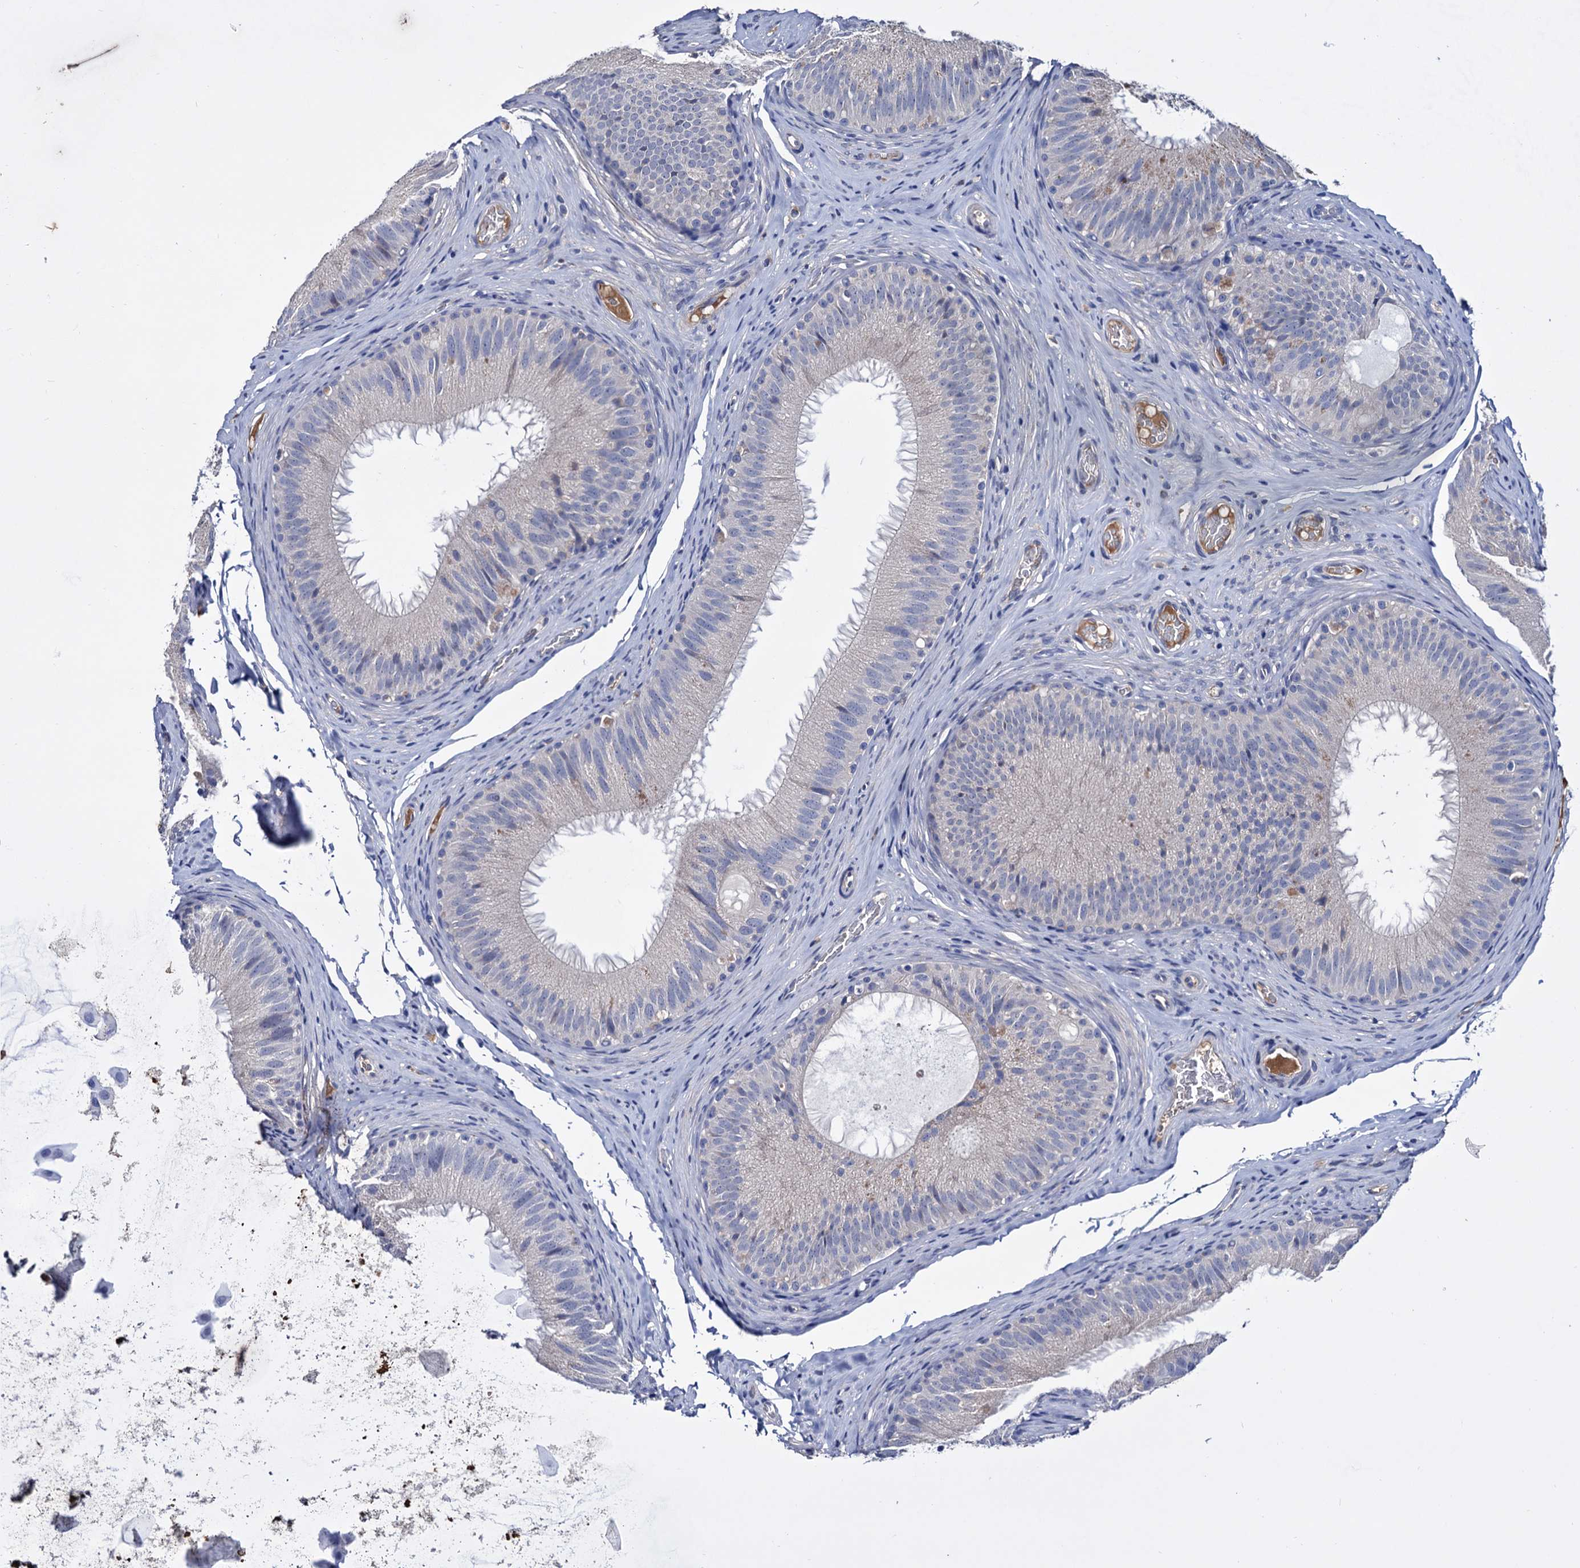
{"staining": {"intensity": "negative", "quantity": "none", "location": "none"}, "tissue": "epididymis", "cell_type": "Glandular cells", "image_type": "normal", "snomed": [{"axis": "morphology", "description": "Normal tissue, NOS"}, {"axis": "topography", "description": "Epididymis"}], "caption": "Protein analysis of benign epididymis shows no significant positivity in glandular cells.", "gene": "NPAS4", "patient": {"sex": "male", "age": 34}}